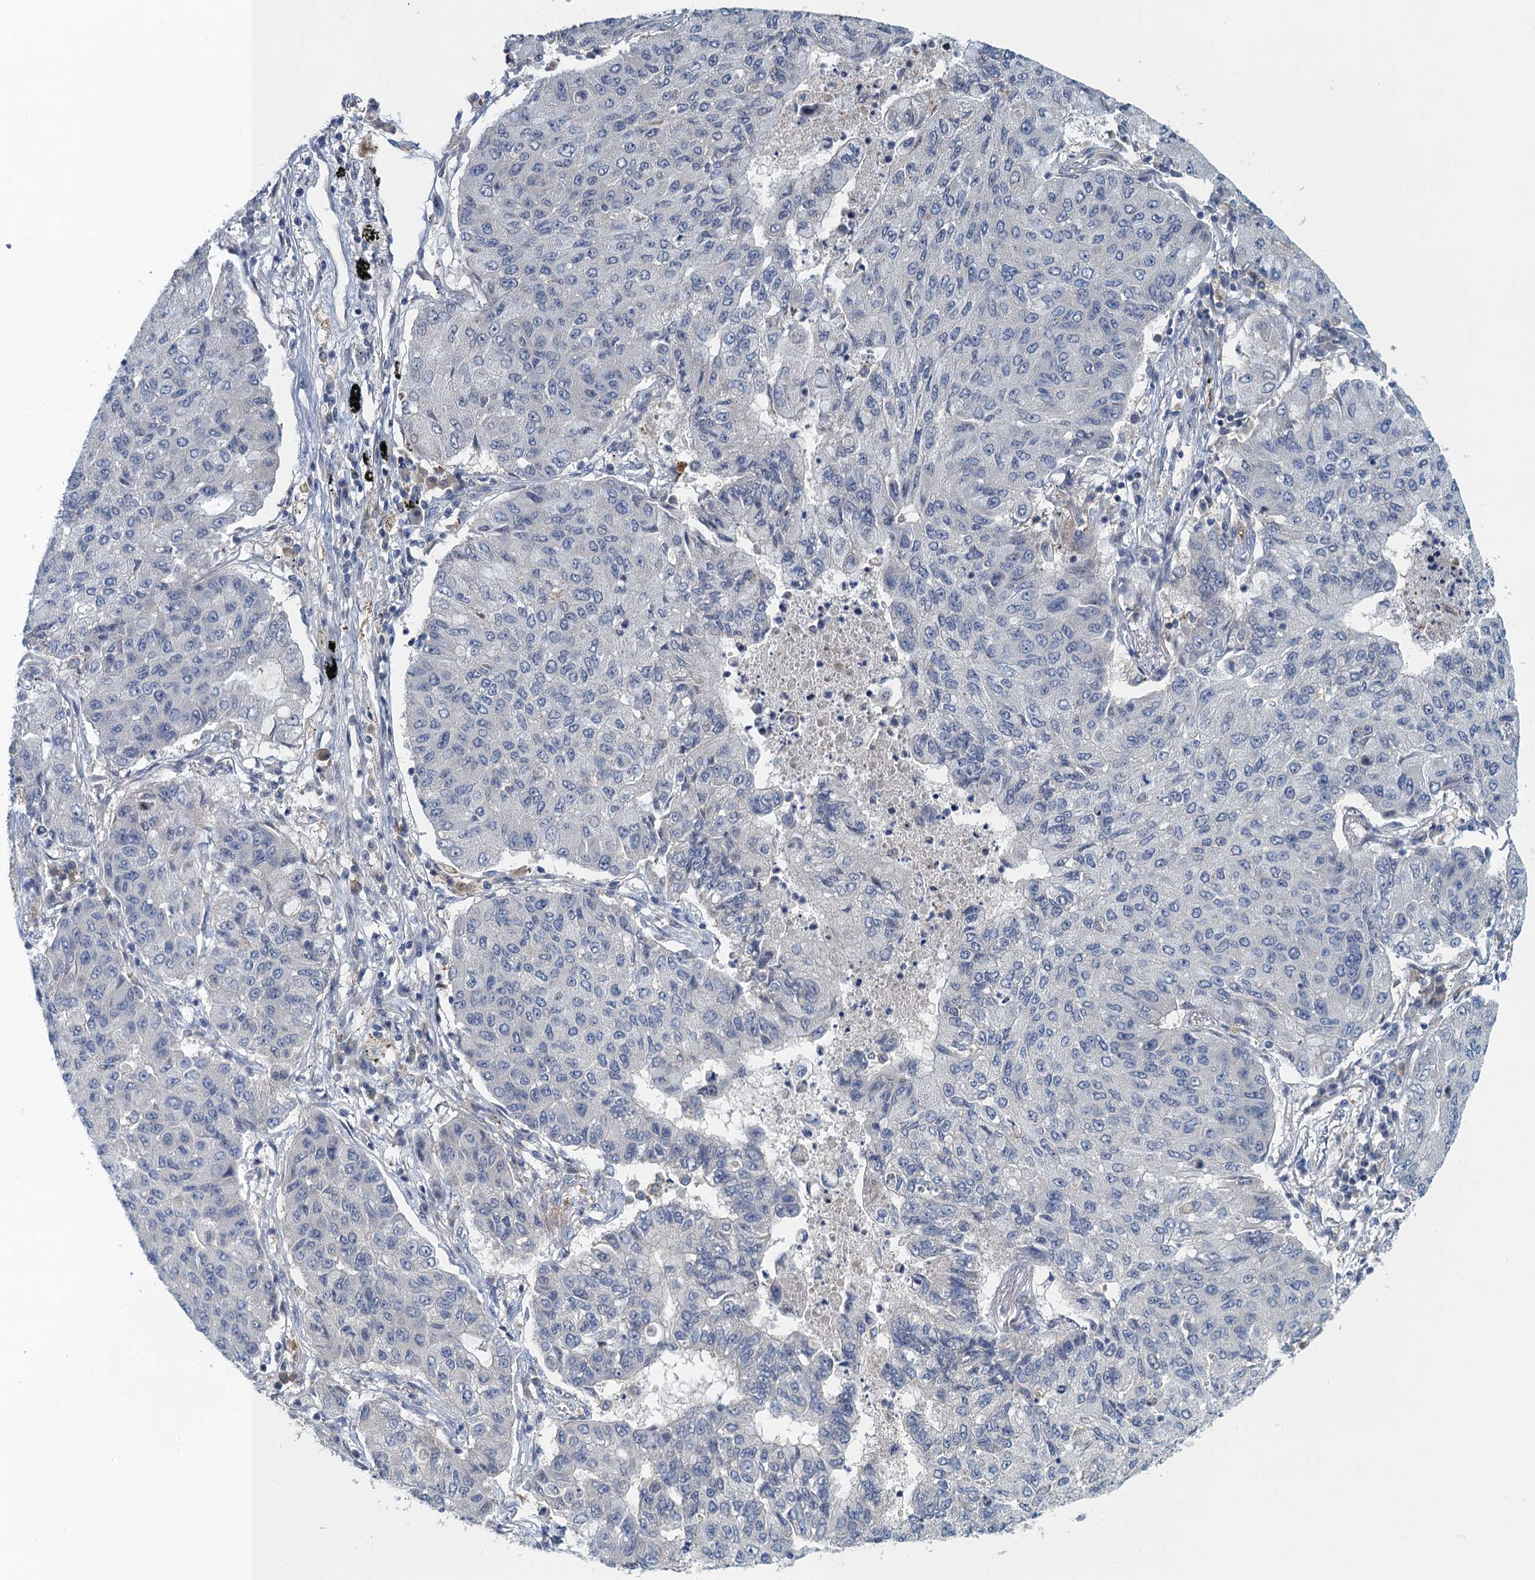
{"staining": {"intensity": "negative", "quantity": "none", "location": "none"}, "tissue": "lung cancer", "cell_type": "Tumor cells", "image_type": "cancer", "snomed": [{"axis": "morphology", "description": "Squamous cell carcinoma, NOS"}, {"axis": "topography", "description": "Lung"}], "caption": "Tumor cells are negative for brown protein staining in lung cancer (squamous cell carcinoma).", "gene": "NCKAP1L", "patient": {"sex": "male", "age": 74}}